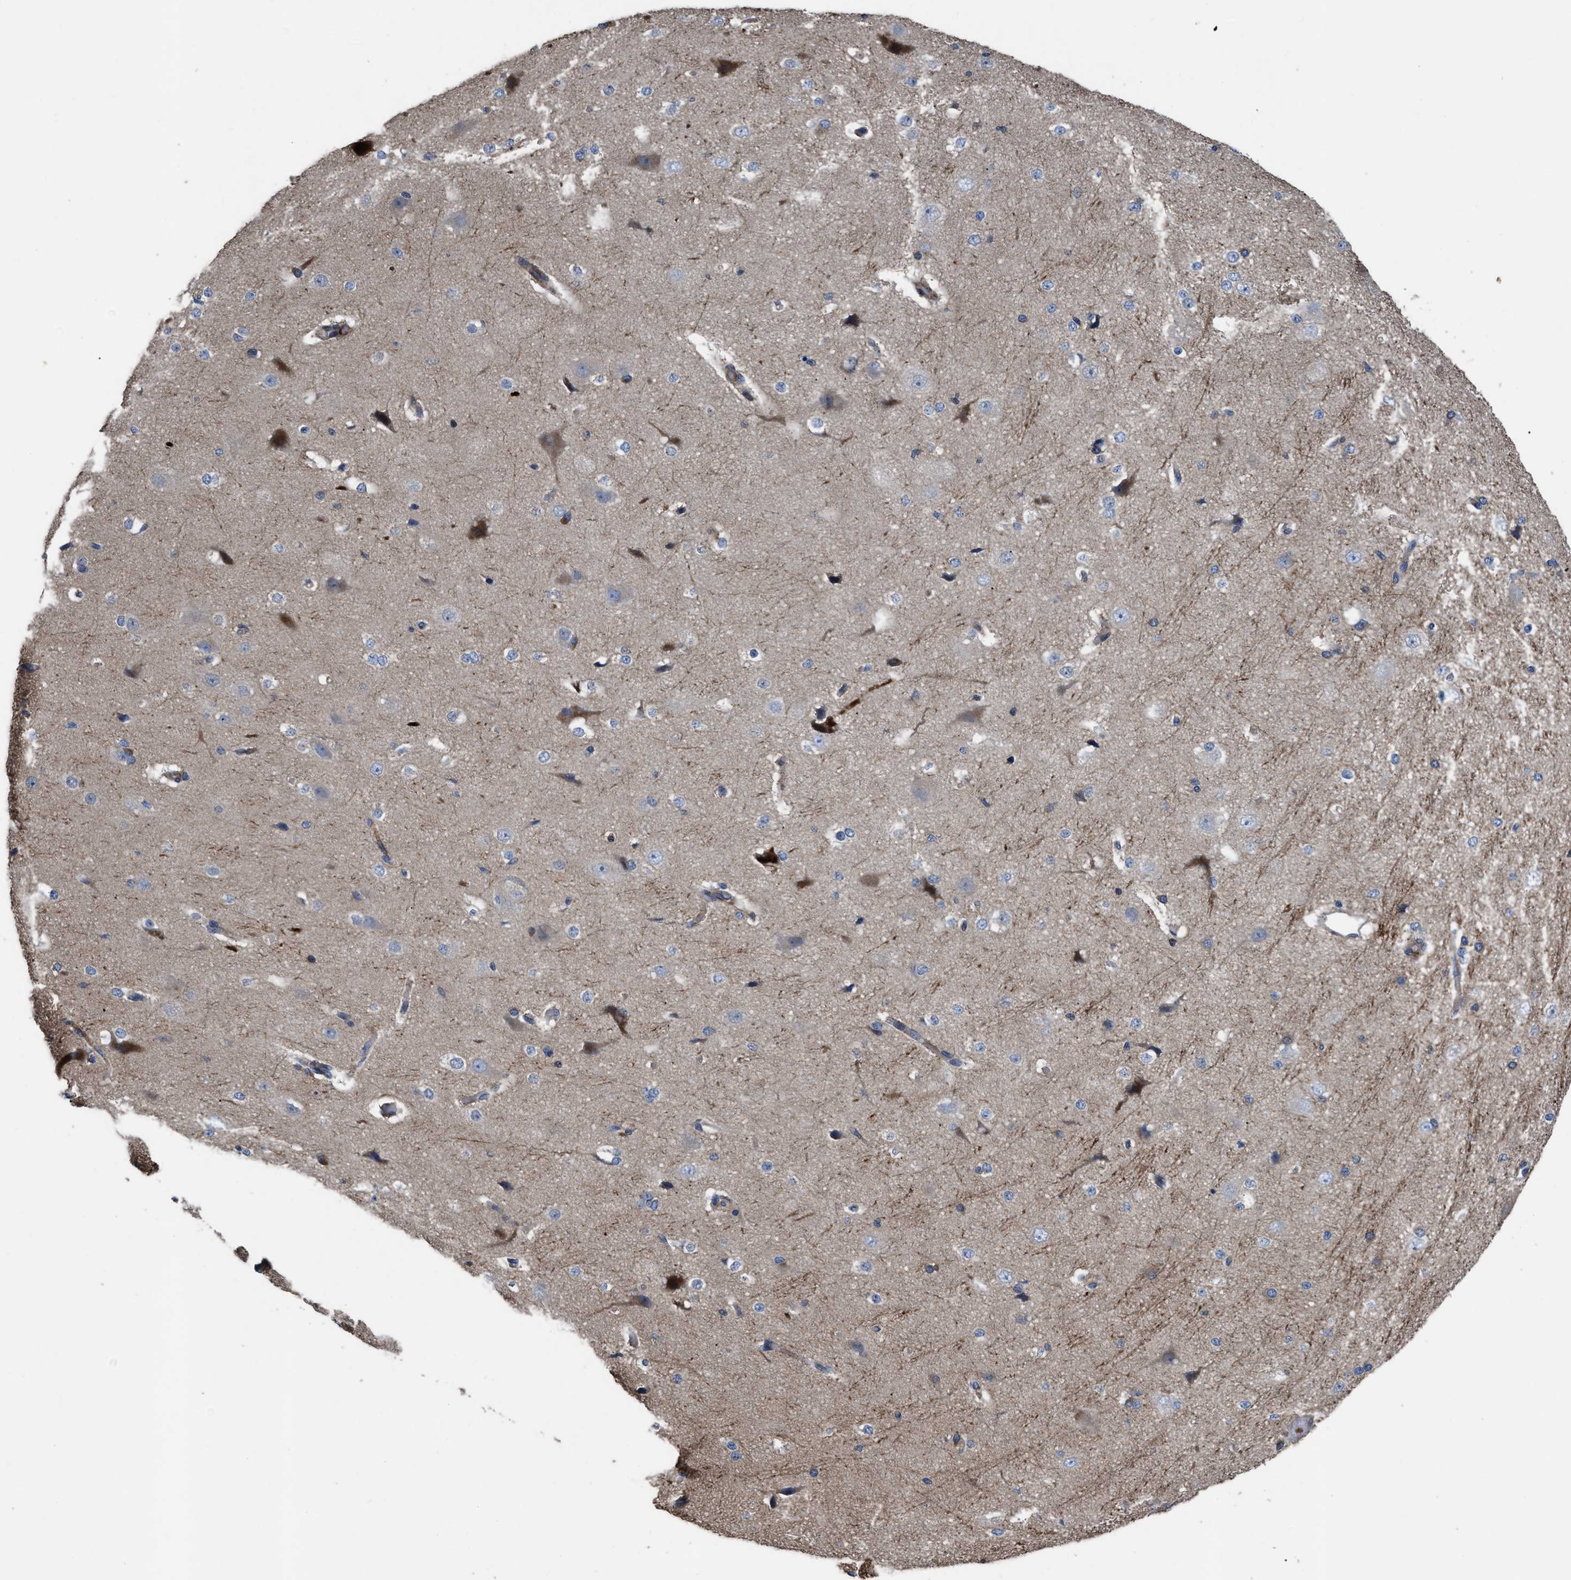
{"staining": {"intensity": "weak", "quantity": "25%-75%", "location": "cytoplasmic/membranous"}, "tissue": "cerebral cortex", "cell_type": "Endothelial cells", "image_type": "normal", "snomed": [{"axis": "morphology", "description": "Normal tissue, NOS"}, {"axis": "morphology", "description": "Developmental malformation"}, {"axis": "topography", "description": "Cerebral cortex"}], "caption": "This is a photomicrograph of immunohistochemistry (IHC) staining of unremarkable cerebral cortex, which shows weak staining in the cytoplasmic/membranous of endothelial cells.", "gene": "YBEY", "patient": {"sex": "female", "age": 30}}